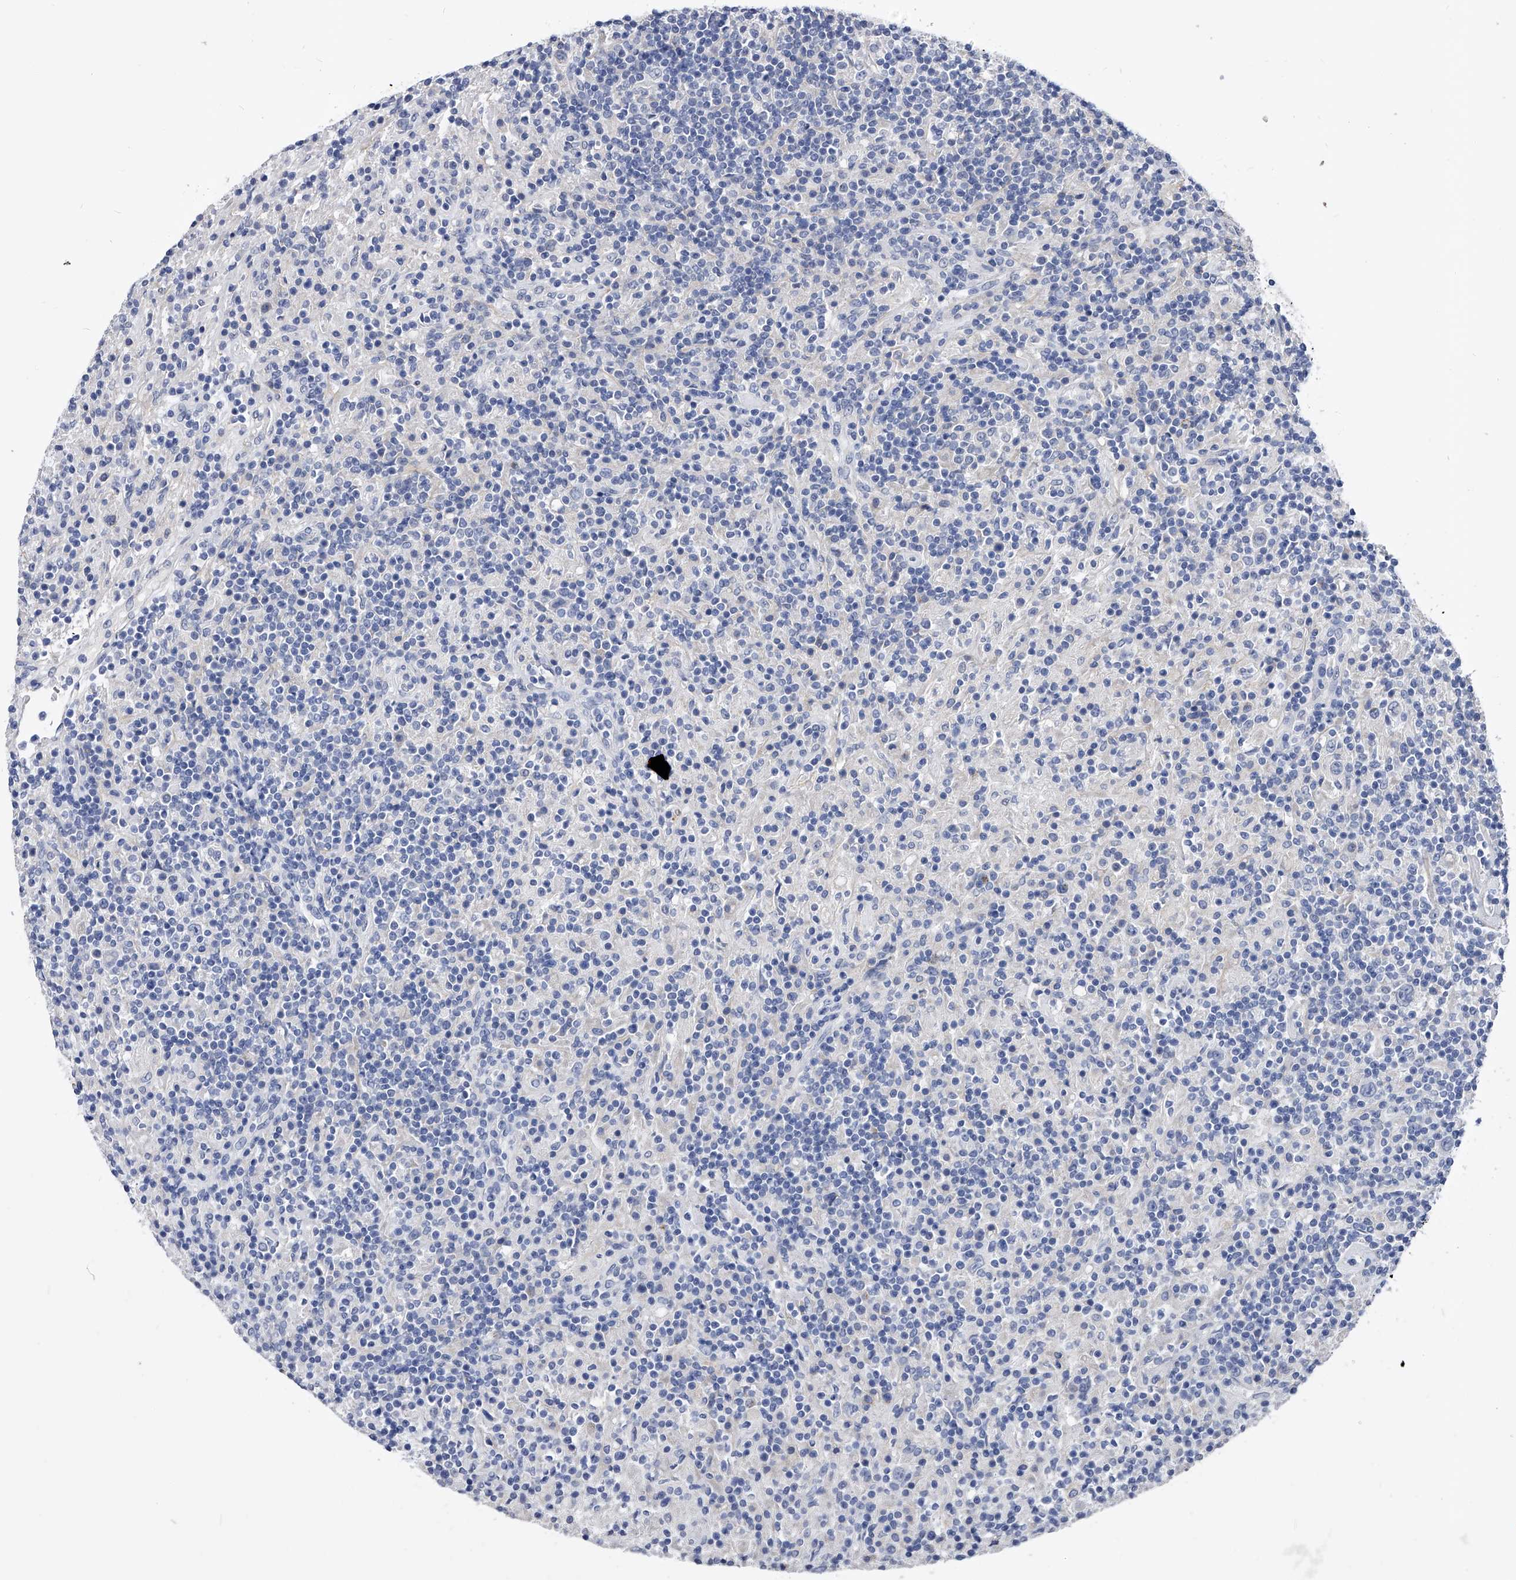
{"staining": {"intensity": "negative", "quantity": "none", "location": "none"}, "tissue": "lymphoma", "cell_type": "Tumor cells", "image_type": "cancer", "snomed": [{"axis": "morphology", "description": "Hodgkin's disease, NOS"}, {"axis": "topography", "description": "Lymph node"}], "caption": "Hodgkin's disease stained for a protein using immunohistochemistry (IHC) shows no positivity tumor cells.", "gene": "ZNF529", "patient": {"sex": "male", "age": 70}}